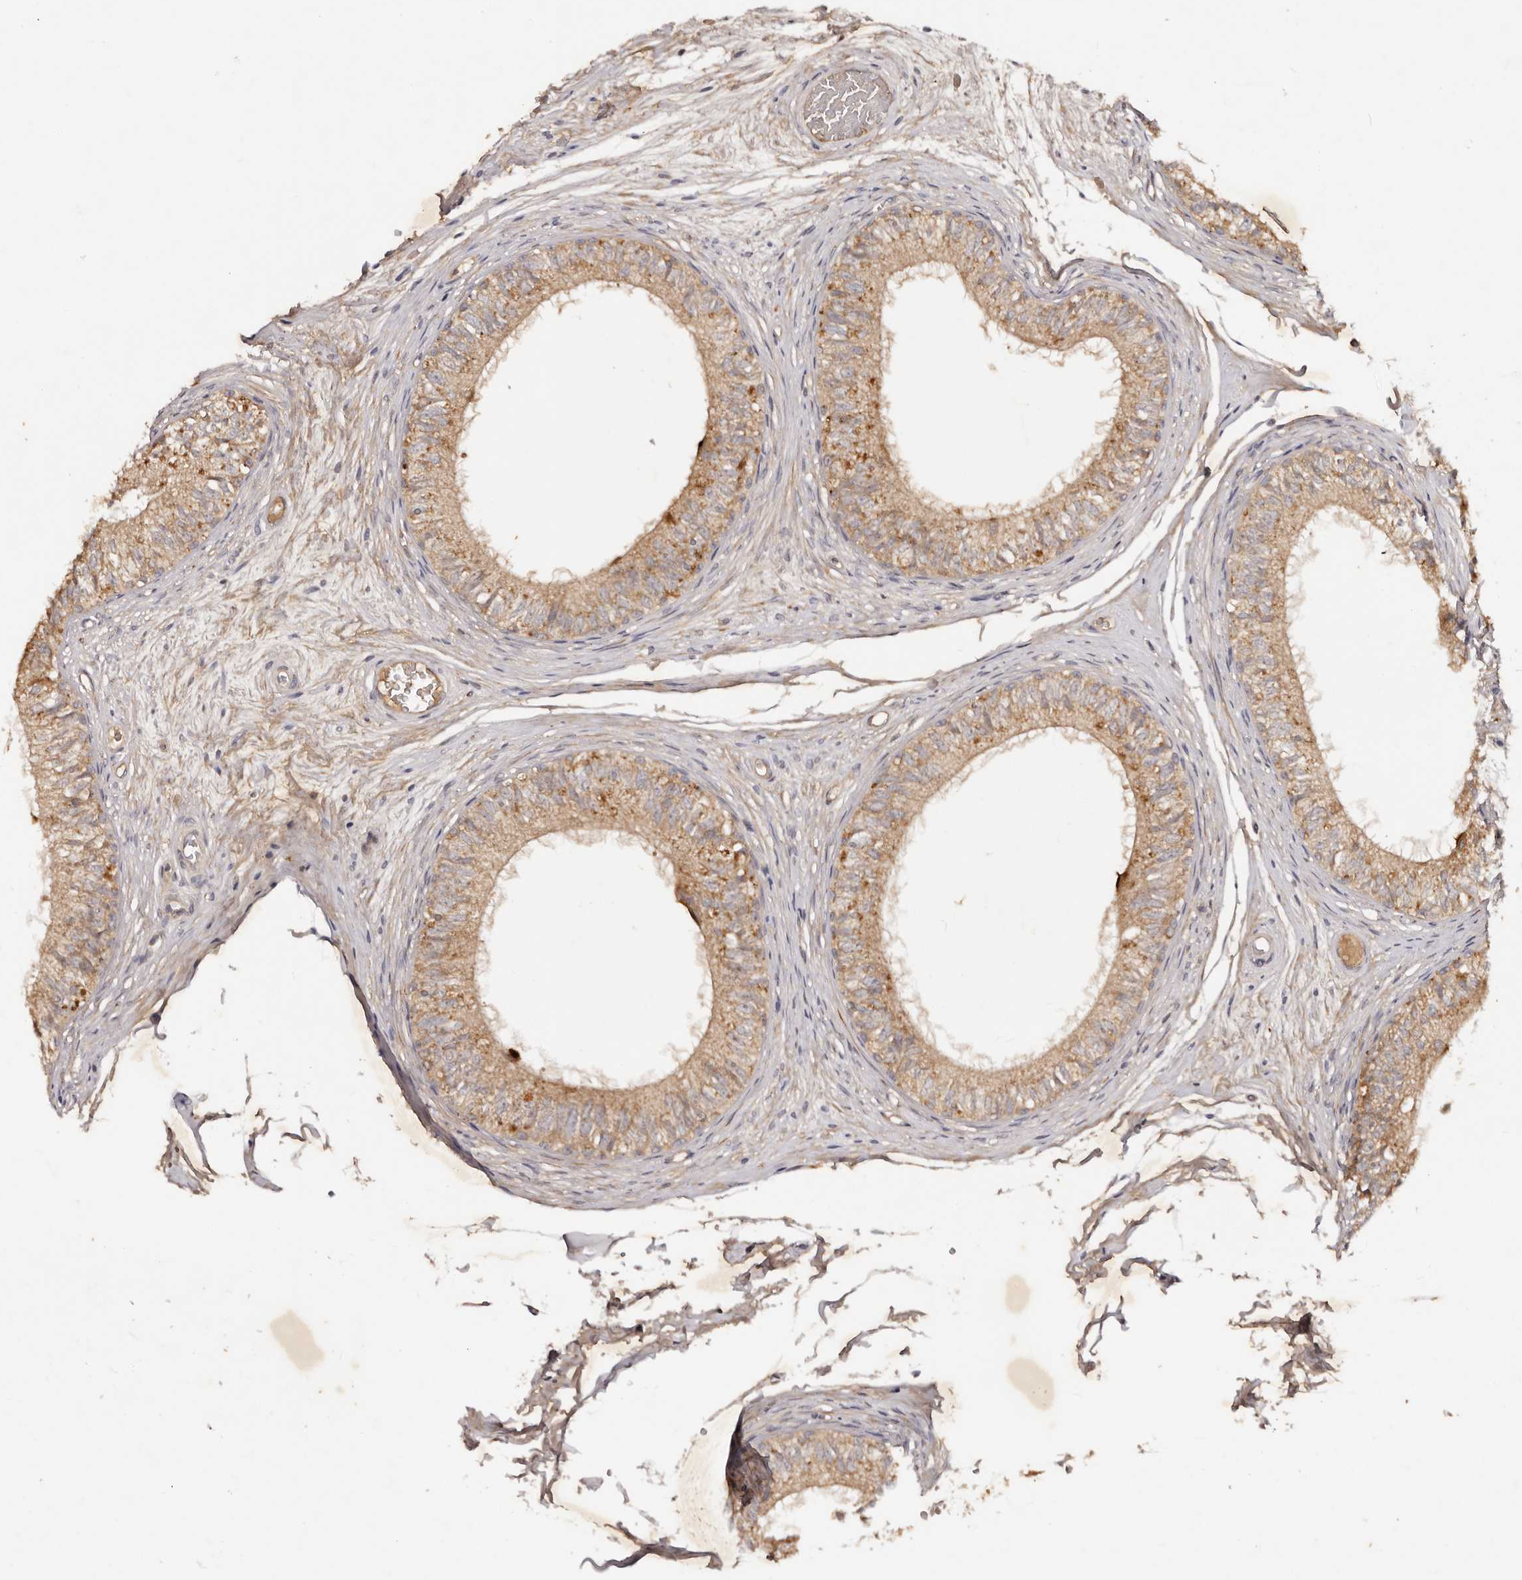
{"staining": {"intensity": "moderate", "quantity": ">75%", "location": "cytoplasmic/membranous"}, "tissue": "epididymis", "cell_type": "Glandular cells", "image_type": "normal", "snomed": [{"axis": "morphology", "description": "Normal tissue, NOS"}, {"axis": "morphology", "description": "Seminoma in situ"}, {"axis": "topography", "description": "Testis"}, {"axis": "topography", "description": "Epididymis"}], "caption": "Approximately >75% of glandular cells in normal epididymis demonstrate moderate cytoplasmic/membranous protein positivity as visualized by brown immunohistochemical staining.", "gene": "PKIB", "patient": {"sex": "male", "age": 28}}